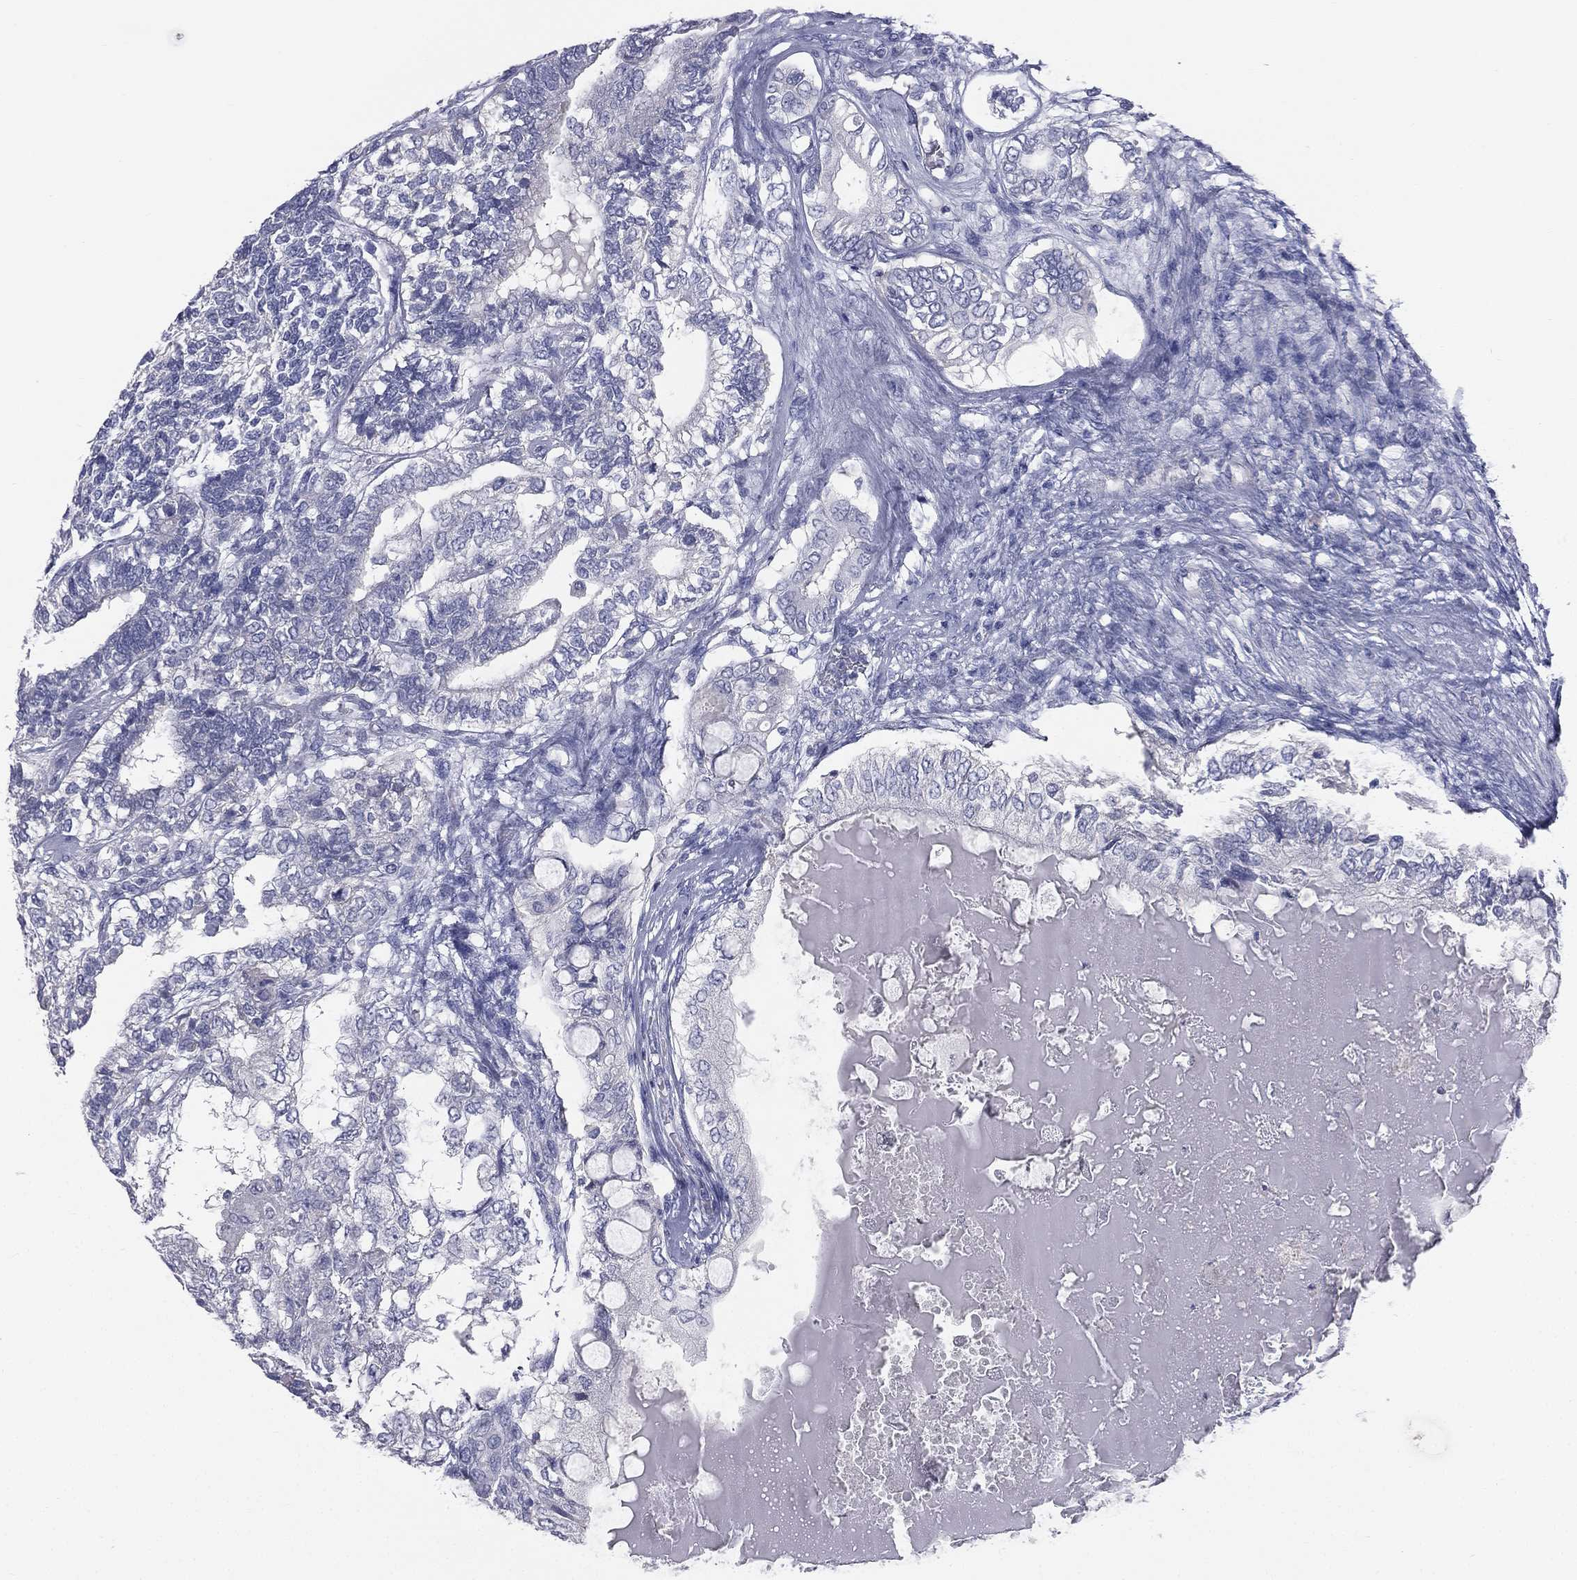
{"staining": {"intensity": "negative", "quantity": "none", "location": "none"}, "tissue": "testis cancer", "cell_type": "Tumor cells", "image_type": "cancer", "snomed": [{"axis": "morphology", "description": "Seminoma, NOS"}, {"axis": "morphology", "description": "Carcinoma, Embryonal, NOS"}, {"axis": "topography", "description": "Testis"}], "caption": "The photomicrograph demonstrates no significant staining in tumor cells of testis cancer (embryonal carcinoma).", "gene": "STK31", "patient": {"sex": "male", "age": 41}}